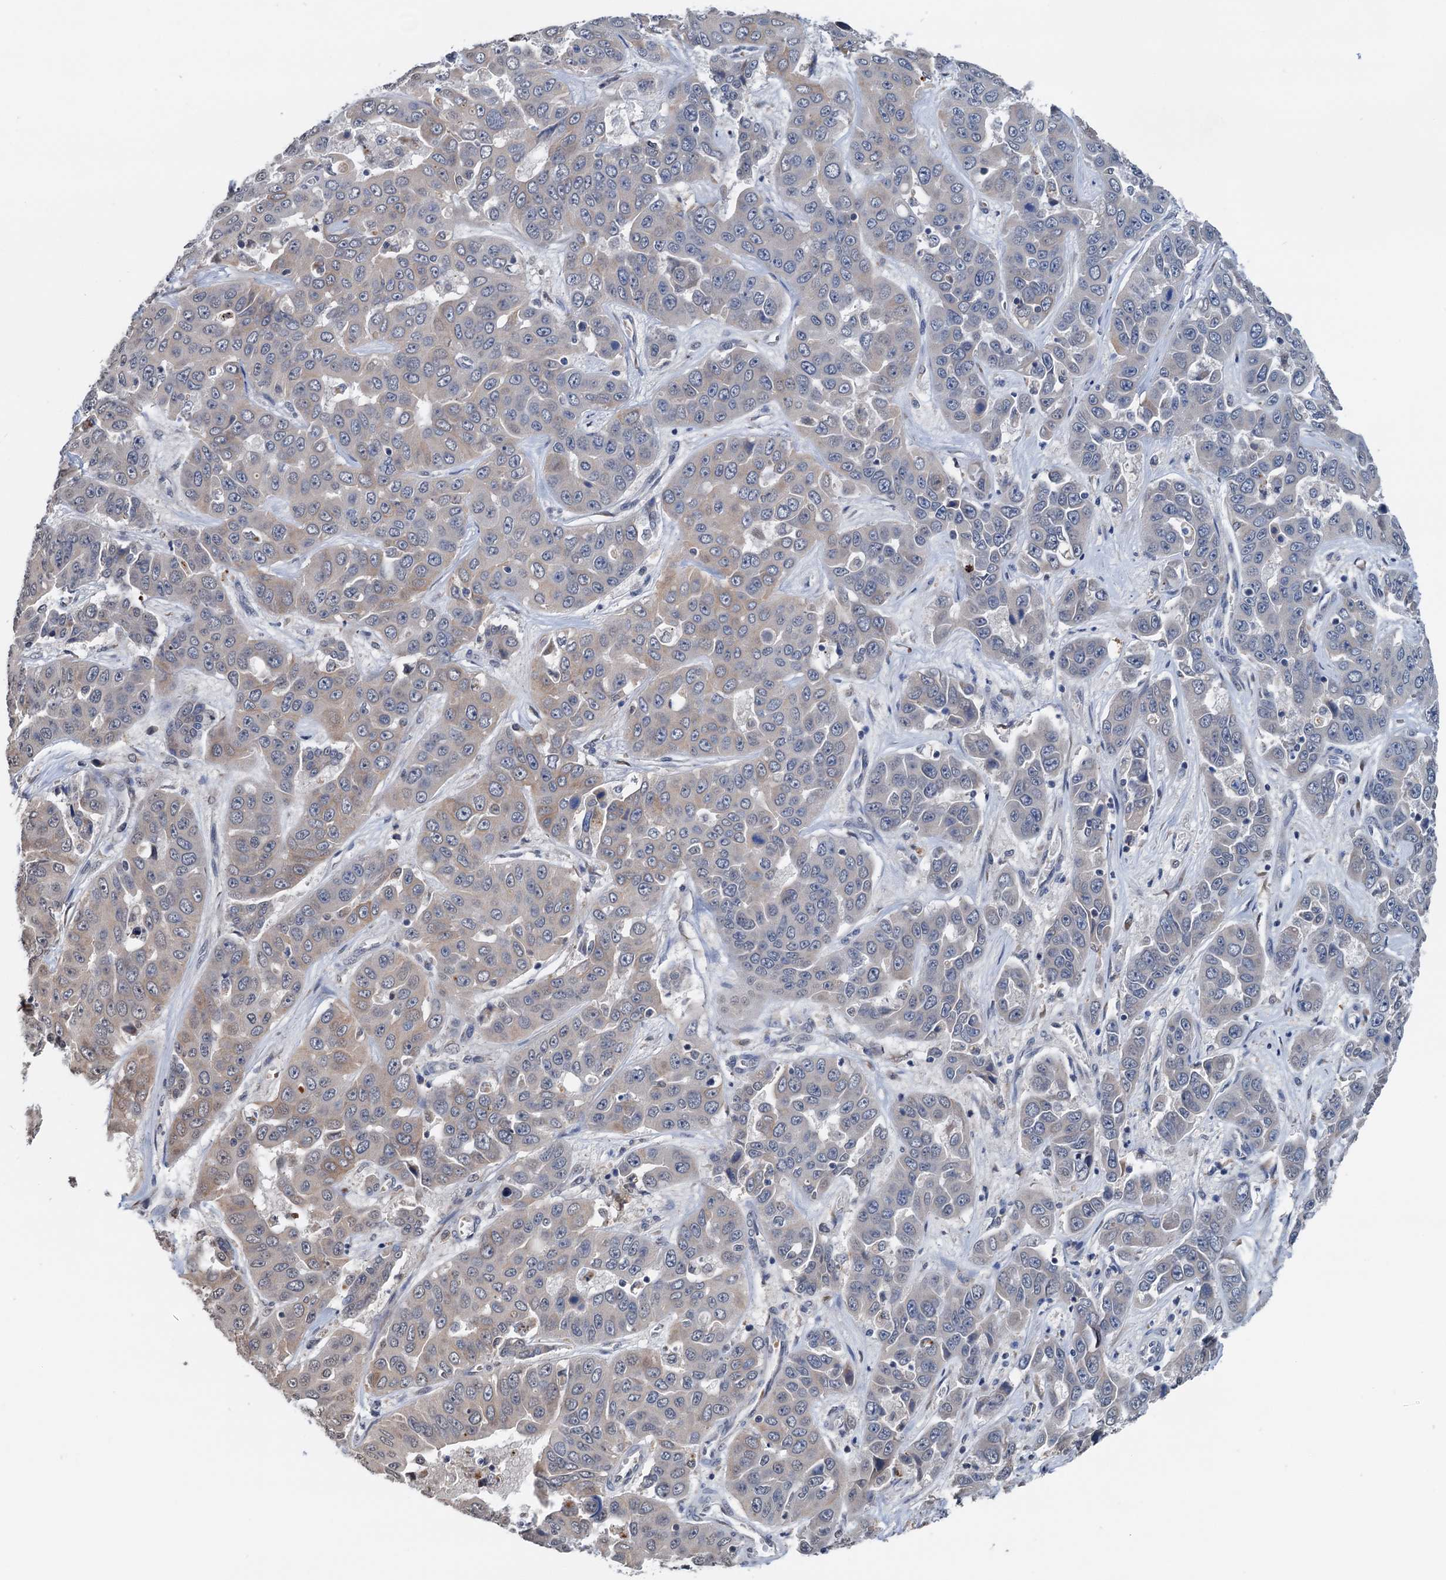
{"staining": {"intensity": "weak", "quantity": "<25%", "location": "cytoplasmic/membranous"}, "tissue": "liver cancer", "cell_type": "Tumor cells", "image_type": "cancer", "snomed": [{"axis": "morphology", "description": "Cholangiocarcinoma"}, {"axis": "topography", "description": "Liver"}], "caption": "This image is of liver cancer stained with IHC to label a protein in brown with the nuclei are counter-stained blue. There is no positivity in tumor cells.", "gene": "SHLD1", "patient": {"sex": "female", "age": 52}}